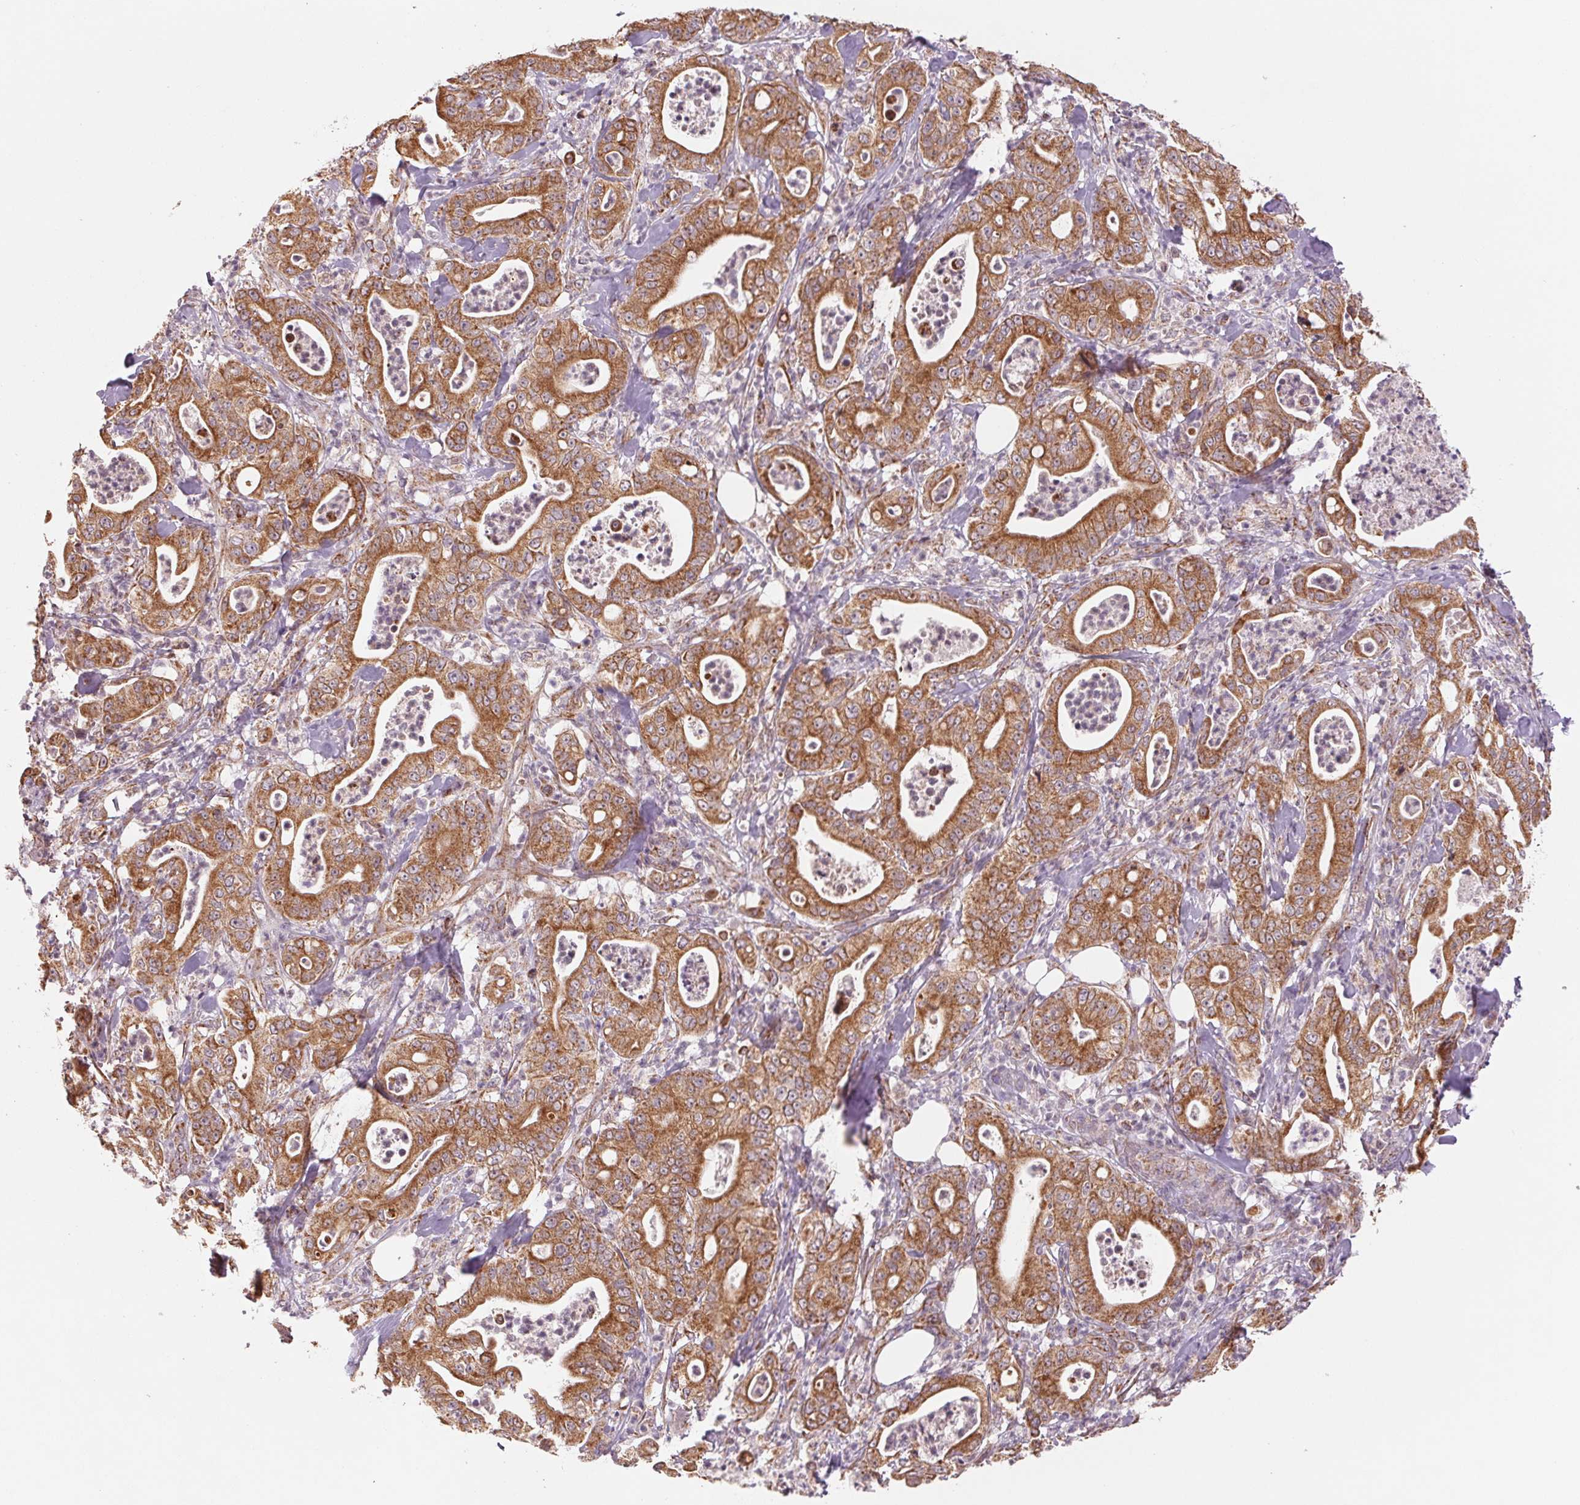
{"staining": {"intensity": "strong", "quantity": ">75%", "location": "cytoplasmic/membranous"}, "tissue": "pancreatic cancer", "cell_type": "Tumor cells", "image_type": "cancer", "snomed": [{"axis": "morphology", "description": "Adenocarcinoma, NOS"}, {"axis": "topography", "description": "Pancreas"}], "caption": "A high-resolution micrograph shows immunohistochemistry staining of pancreatic cancer, which displays strong cytoplasmic/membranous expression in about >75% of tumor cells. The staining is performed using DAB brown chromogen to label protein expression. The nuclei are counter-stained blue using hematoxylin.", "gene": "MATCAP1", "patient": {"sex": "male", "age": 71}}